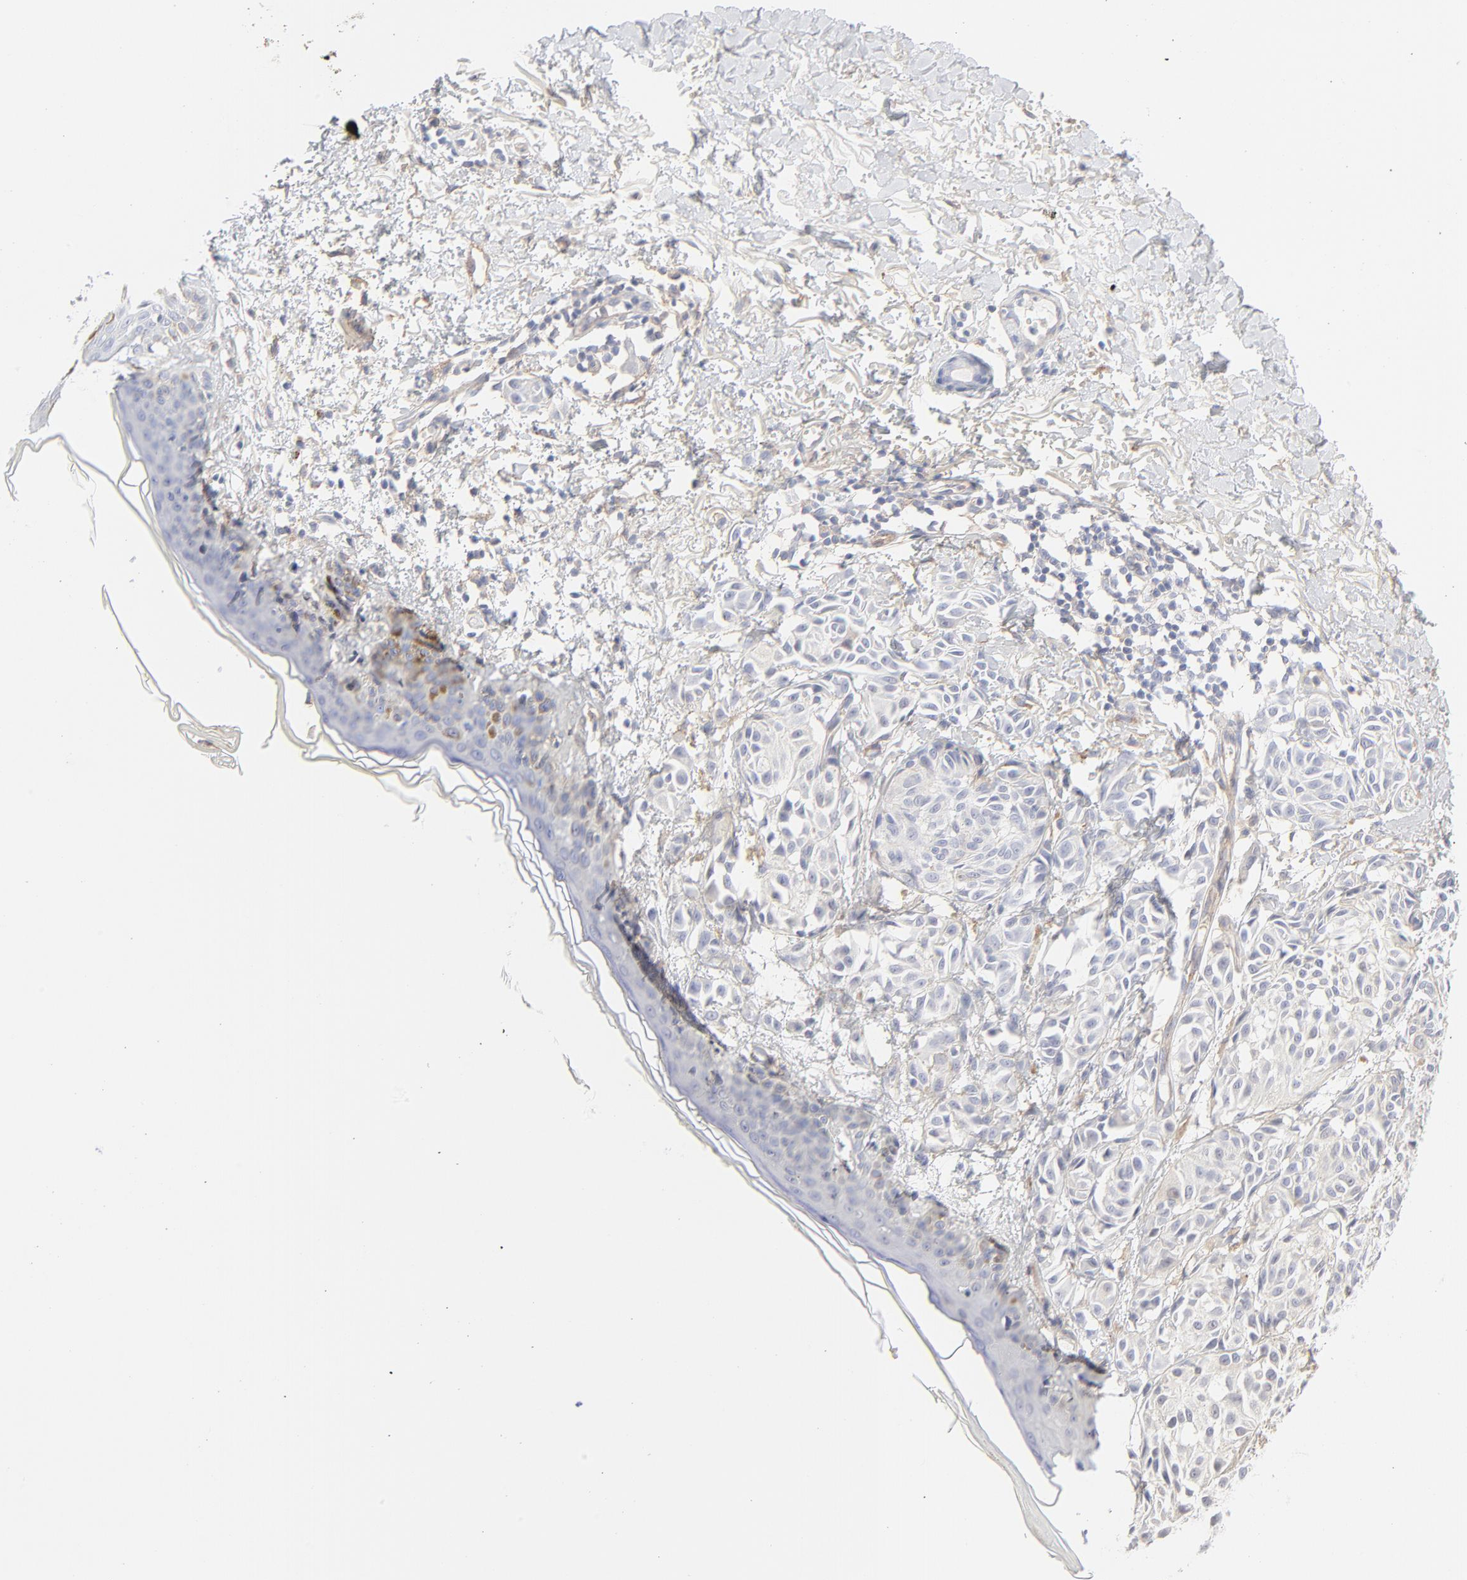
{"staining": {"intensity": "negative", "quantity": "none", "location": "none"}, "tissue": "melanoma", "cell_type": "Tumor cells", "image_type": "cancer", "snomed": [{"axis": "morphology", "description": "Malignant melanoma, NOS"}, {"axis": "topography", "description": "Skin"}], "caption": "This is an immunohistochemistry photomicrograph of human malignant melanoma. There is no expression in tumor cells.", "gene": "ITGA5", "patient": {"sex": "male", "age": 76}}